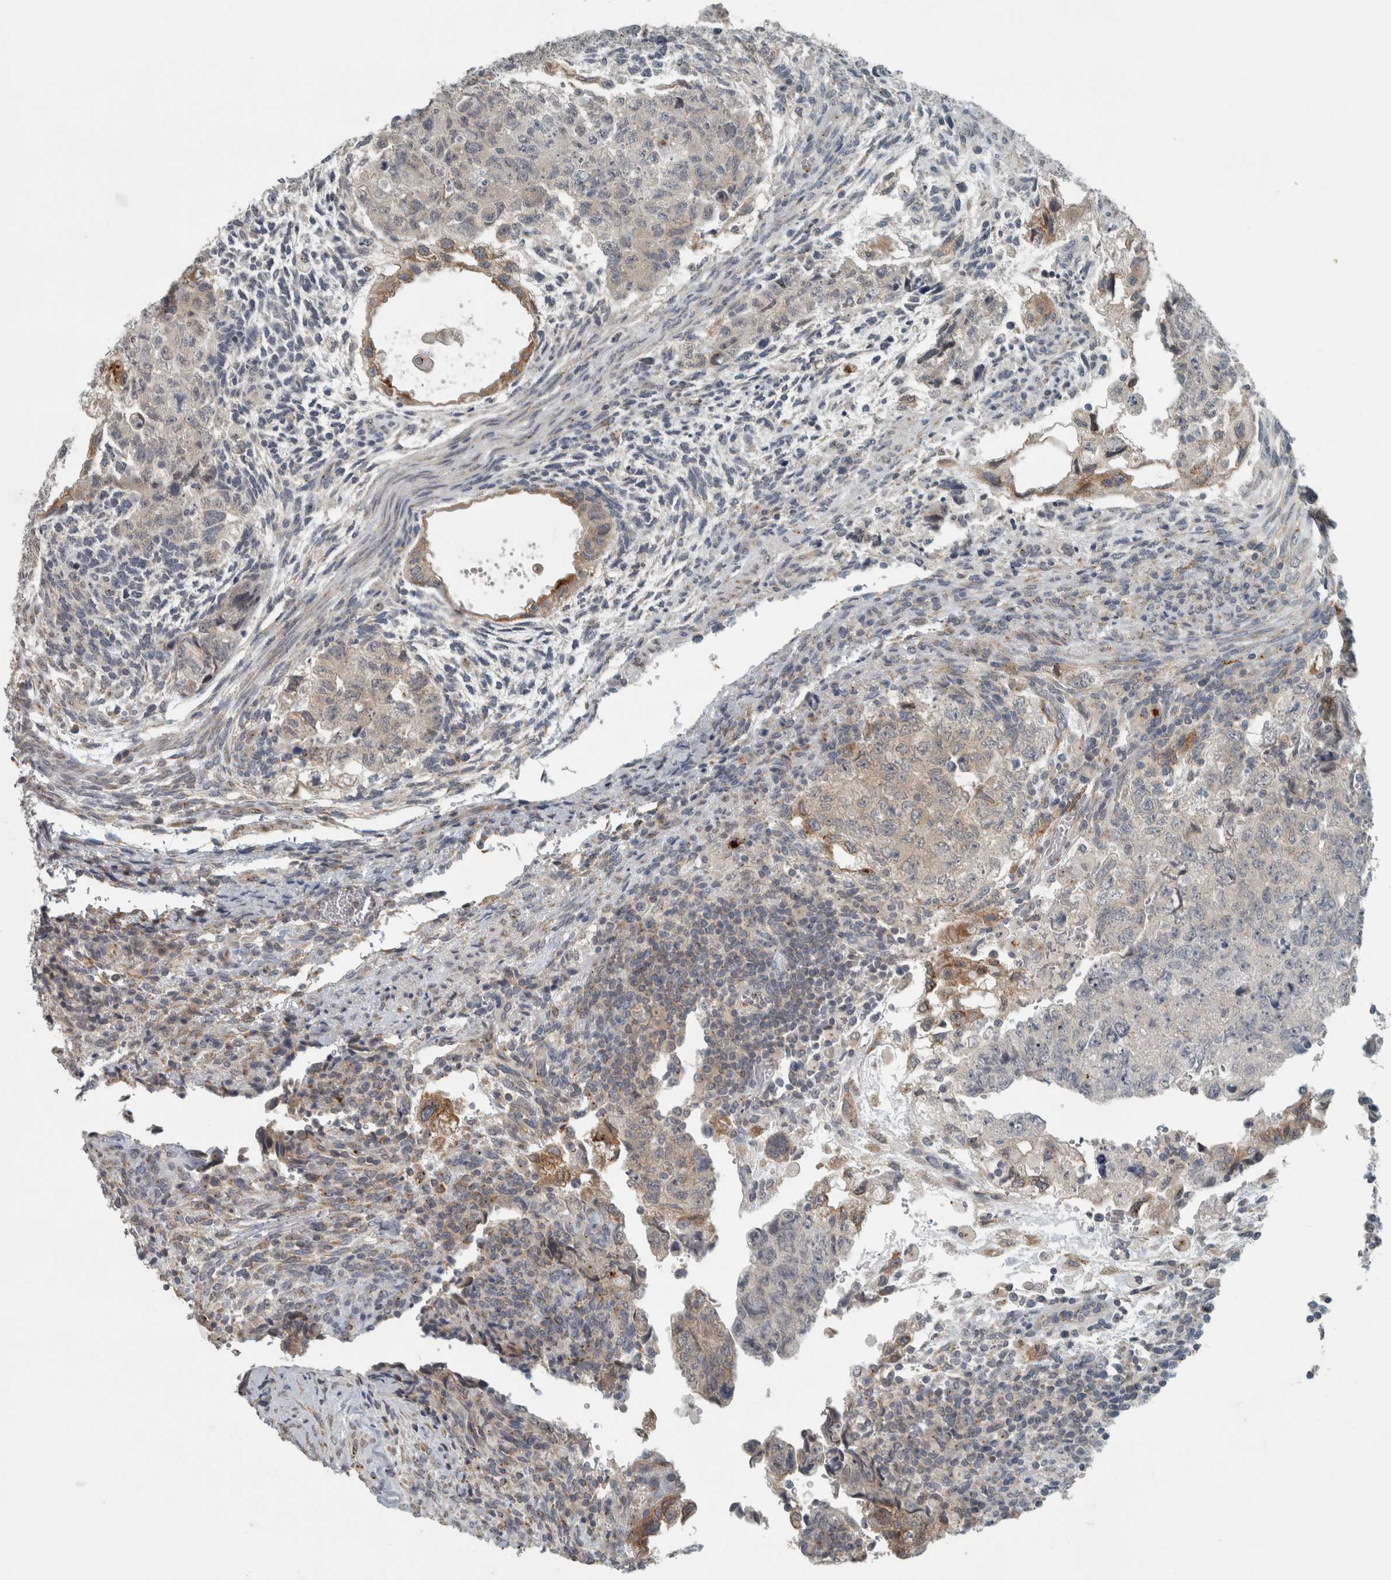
{"staining": {"intensity": "weak", "quantity": "<25%", "location": "cytoplasmic/membranous"}, "tissue": "testis cancer", "cell_type": "Tumor cells", "image_type": "cancer", "snomed": [{"axis": "morphology", "description": "Normal tissue, NOS"}, {"axis": "morphology", "description": "Carcinoma, Embryonal, NOS"}, {"axis": "topography", "description": "Testis"}], "caption": "This is a micrograph of immunohistochemistry staining of testis embryonal carcinoma, which shows no expression in tumor cells.", "gene": "KIF1C", "patient": {"sex": "male", "age": 36}}